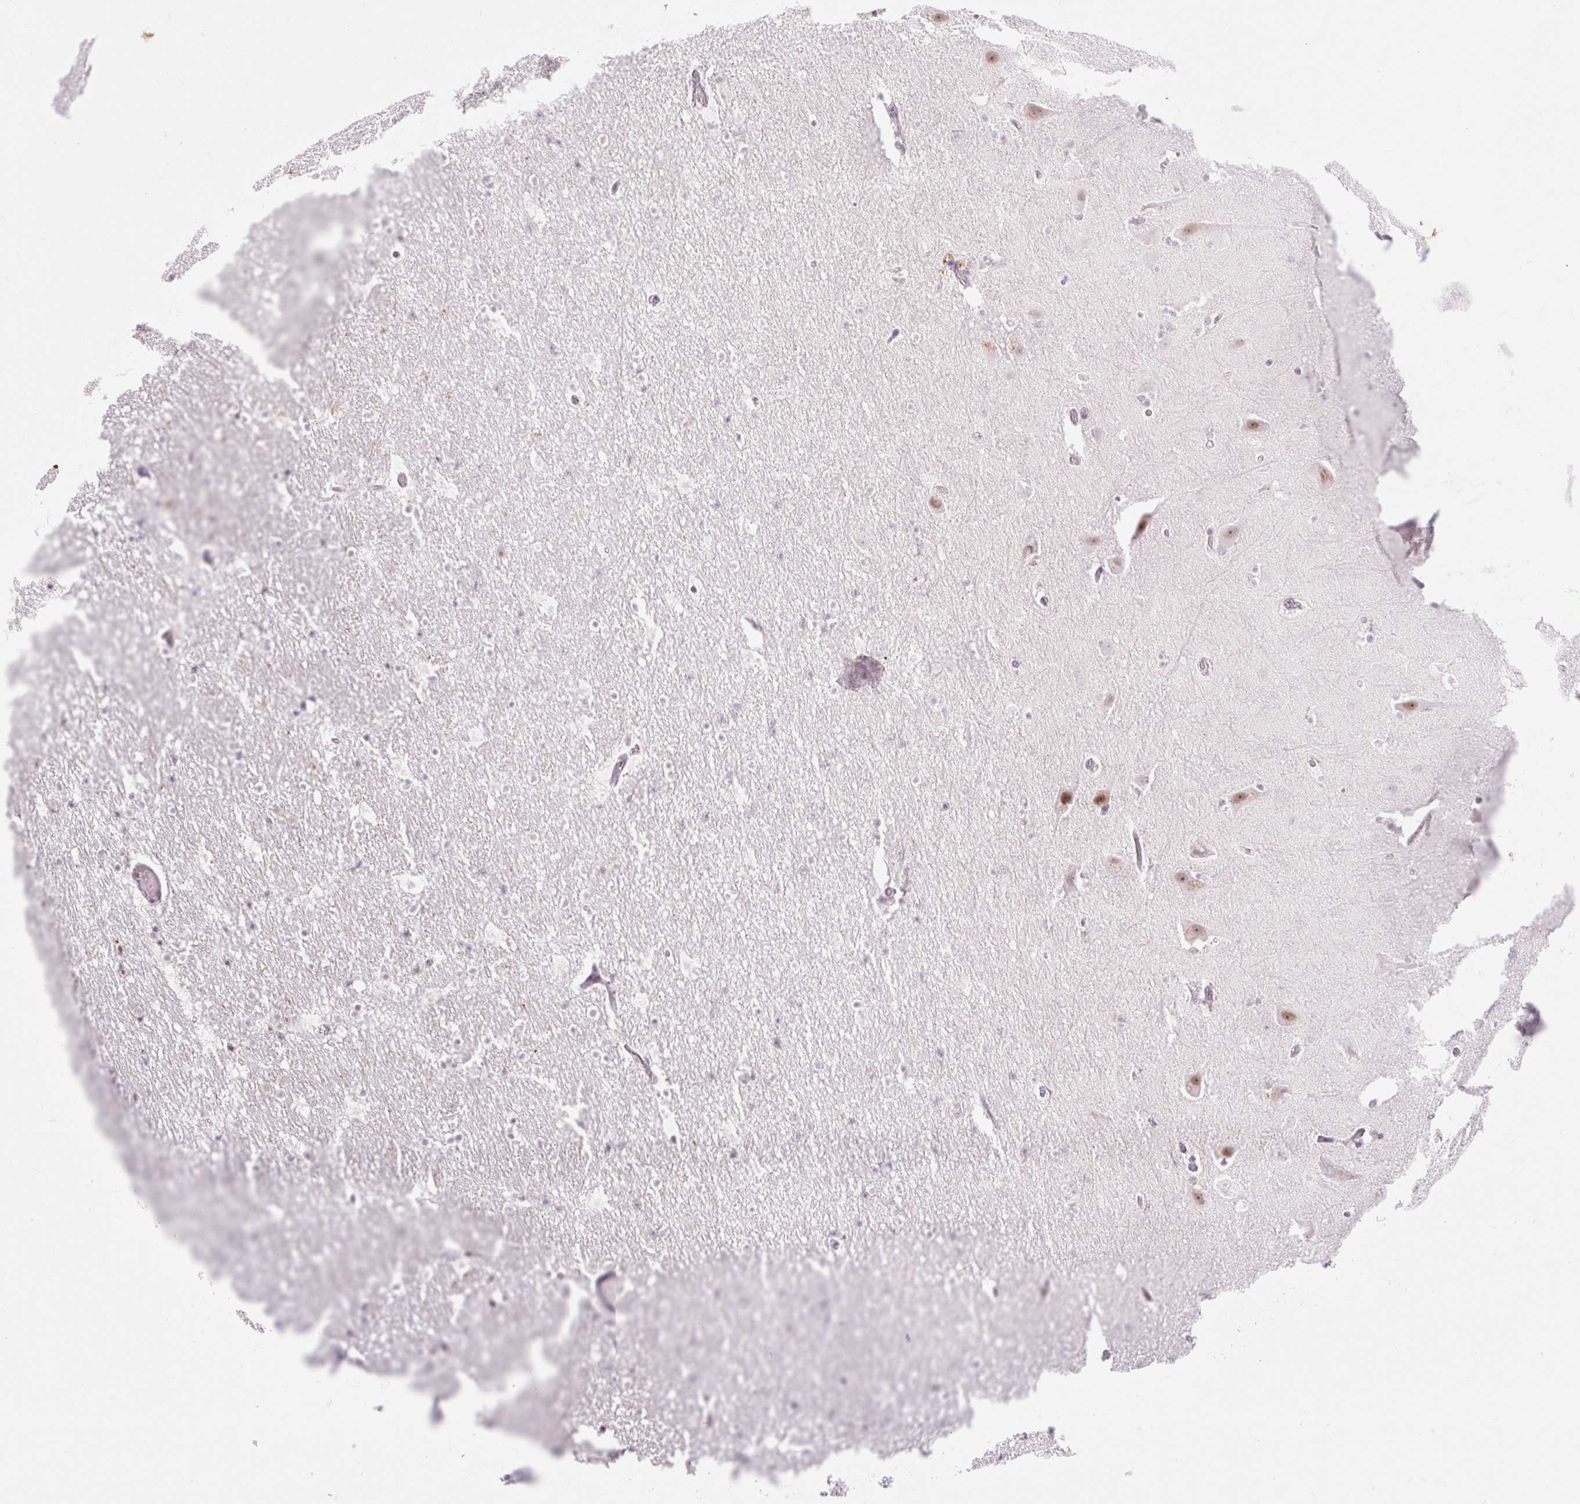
{"staining": {"intensity": "negative", "quantity": "none", "location": "none"}, "tissue": "hippocampus", "cell_type": "Glial cells", "image_type": "normal", "snomed": [{"axis": "morphology", "description": "Normal tissue, NOS"}, {"axis": "topography", "description": "Hippocampus"}], "caption": "Immunohistochemistry (IHC) of unremarkable hippocampus reveals no positivity in glial cells. Brightfield microscopy of immunohistochemistry (IHC) stained with DAB (3,3'-diaminobenzidine) (brown) and hematoxylin (blue), captured at high magnification.", "gene": "H2BW1", "patient": {"sex": "male", "age": 37}}